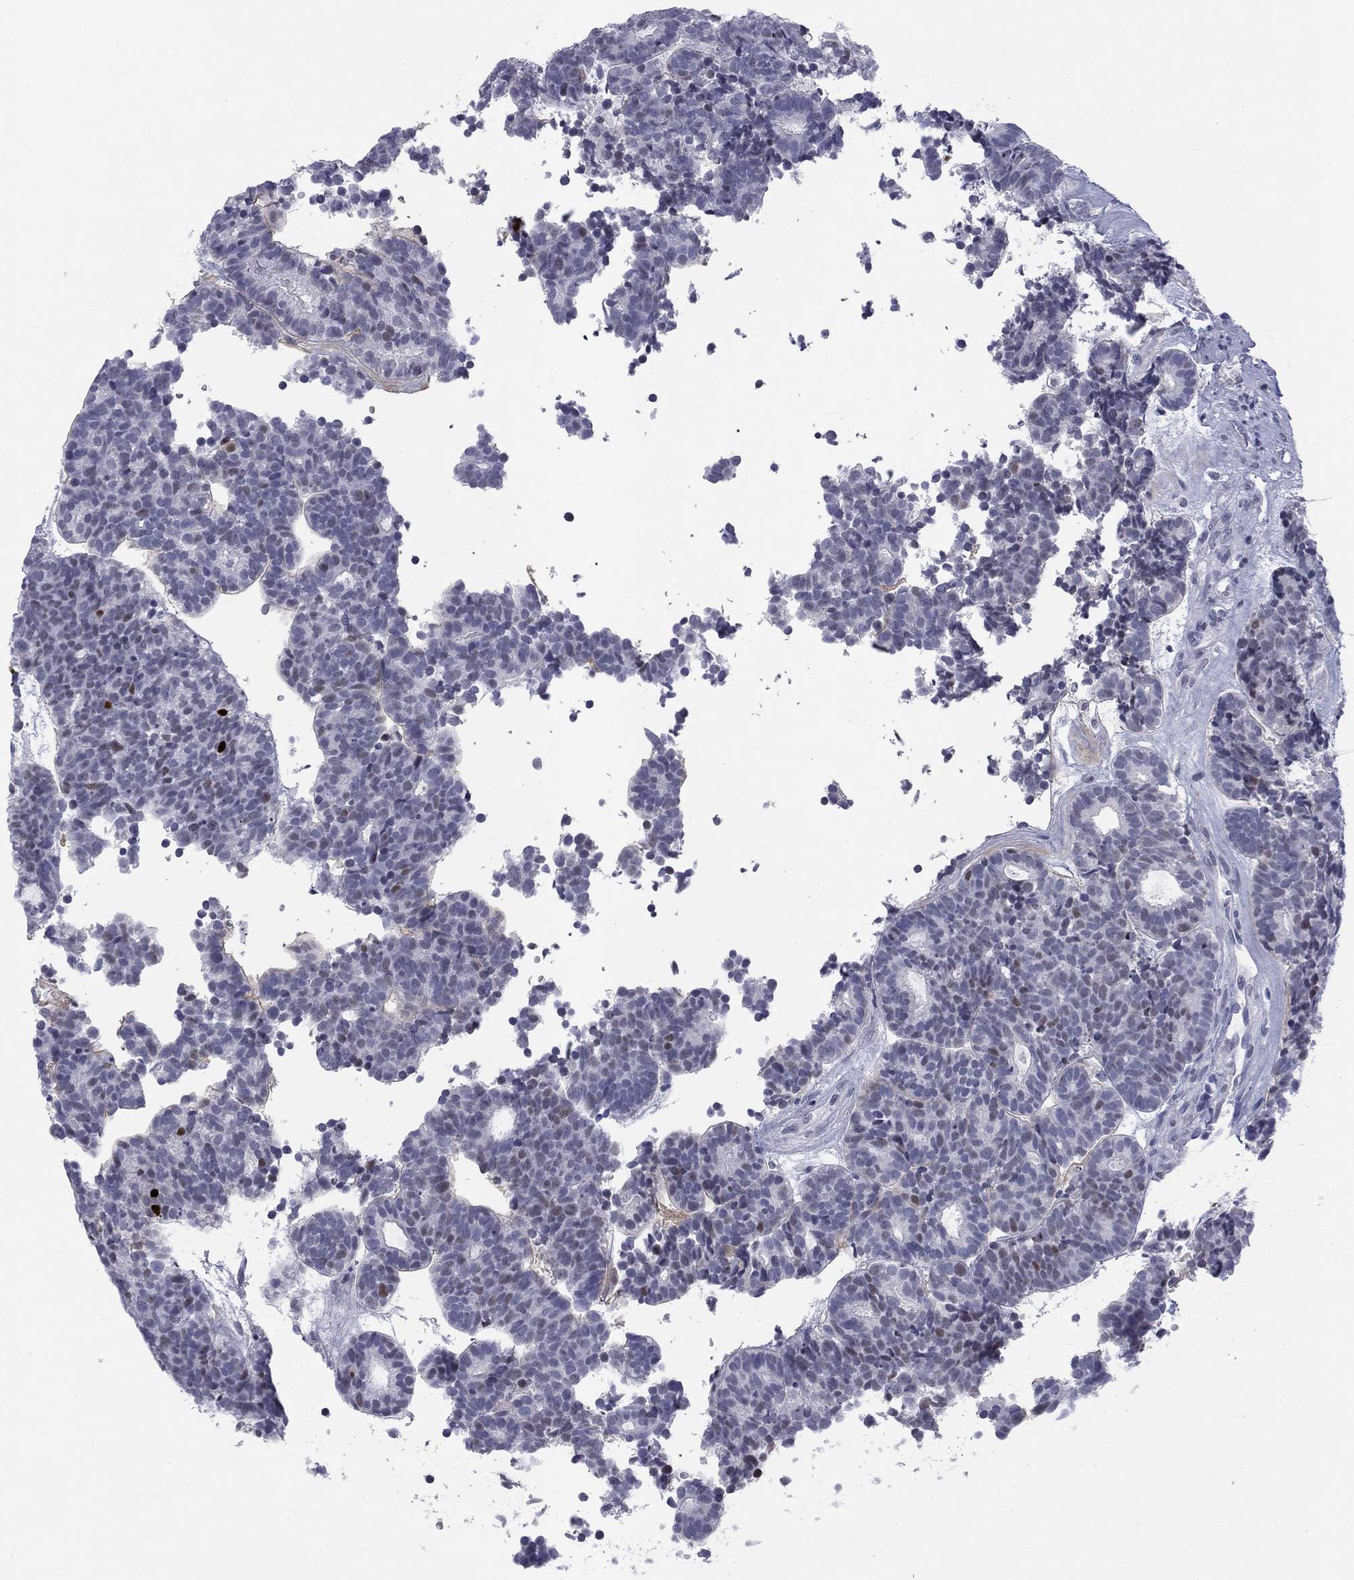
{"staining": {"intensity": "moderate", "quantity": "<25%", "location": "nuclear"}, "tissue": "head and neck cancer", "cell_type": "Tumor cells", "image_type": "cancer", "snomed": [{"axis": "morphology", "description": "Adenocarcinoma, NOS"}, {"axis": "topography", "description": "Head-Neck"}], "caption": "Approximately <25% of tumor cells in human head and neck adenocarcinoma demonstrate moderate nuclear protein staining as visualized by brown immunohistochemical staining.", "gene": "TFAP2B", "patient": {"sex": "female", "age": 81}}